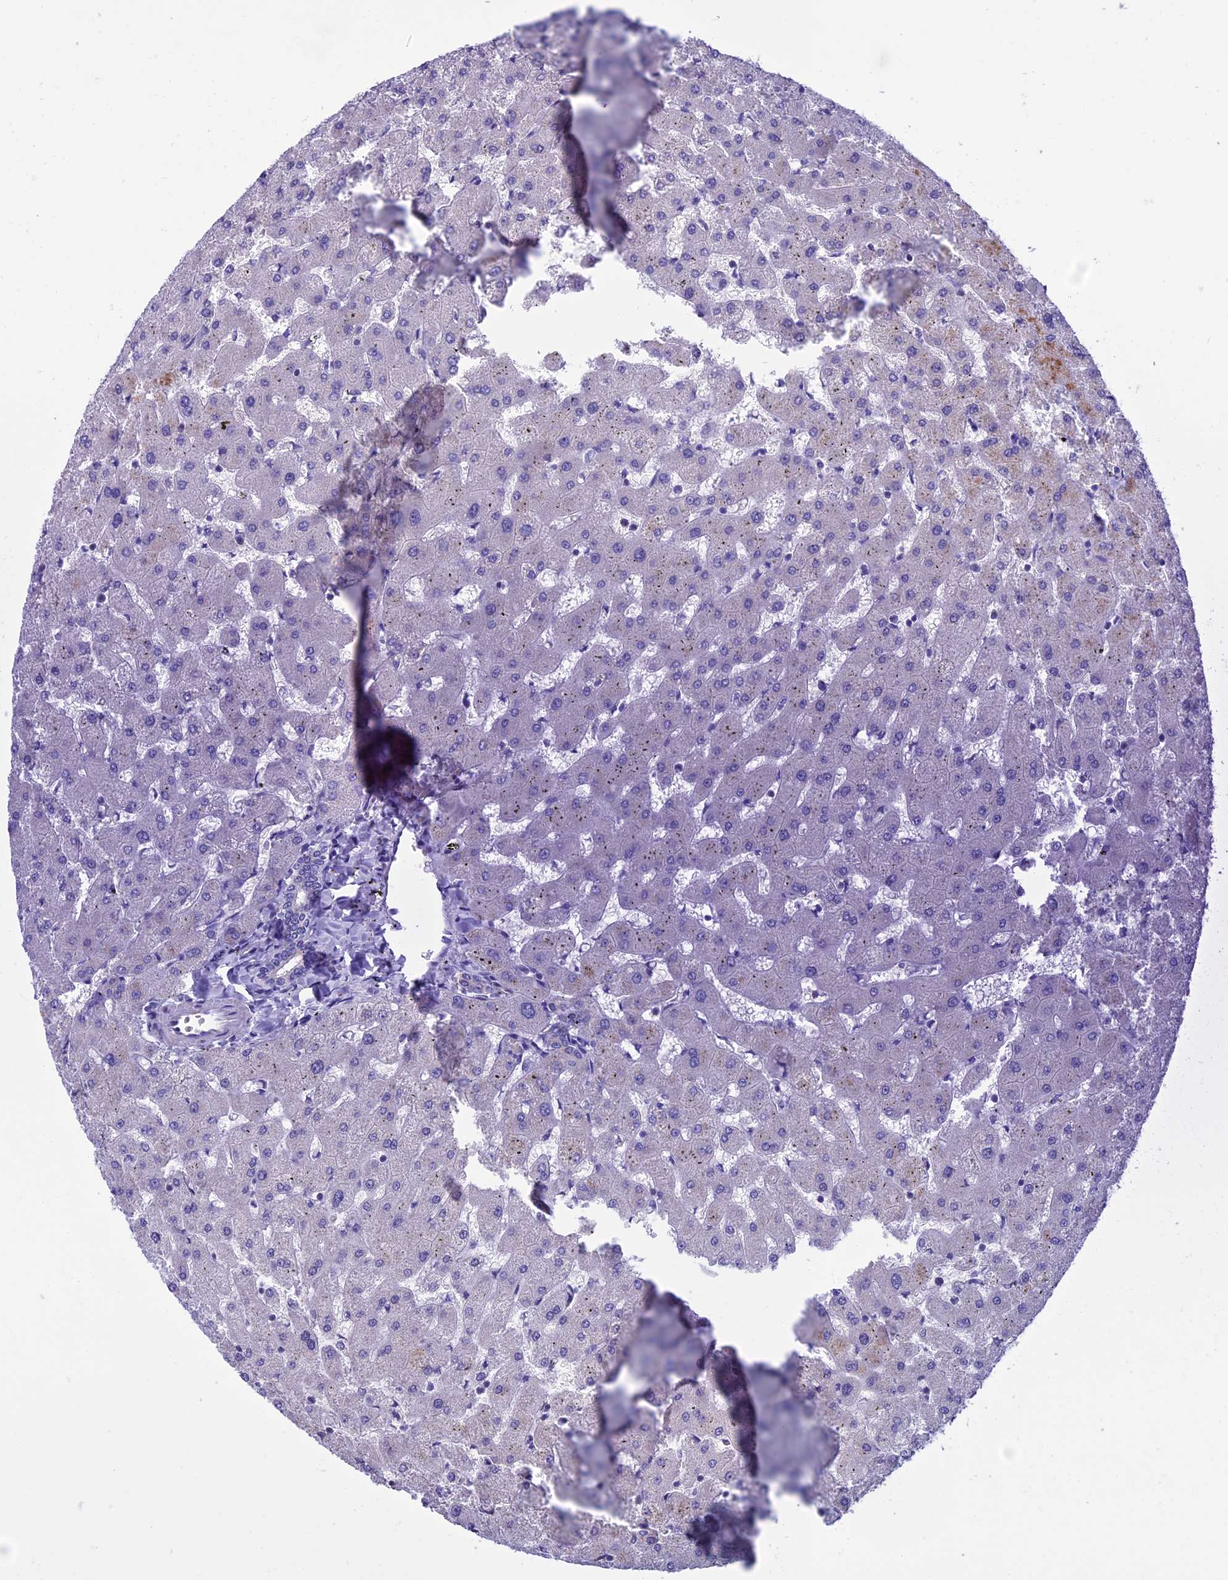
{"staining": {"intensity": "negative", "quantity": "none", "location": "none"}, "tissue": "liver", "cell_type": "Cholangiocytes", "image_type": "normal", "snomed": [{"axis": "morphology", "description": "Normal tissue, NOS"}, {"axis": "topography", "description": "Liver"}], "caption": "Immunohistochemistry image of normal liver: human liver stained with DAB reveals no significant protein expression in cholangiocytes. (Brightfield microscopy of DAB immunohistochemistry at high magnification).", "gene": "MFSD12", "patient": {"sex": "female", "age": 63}}